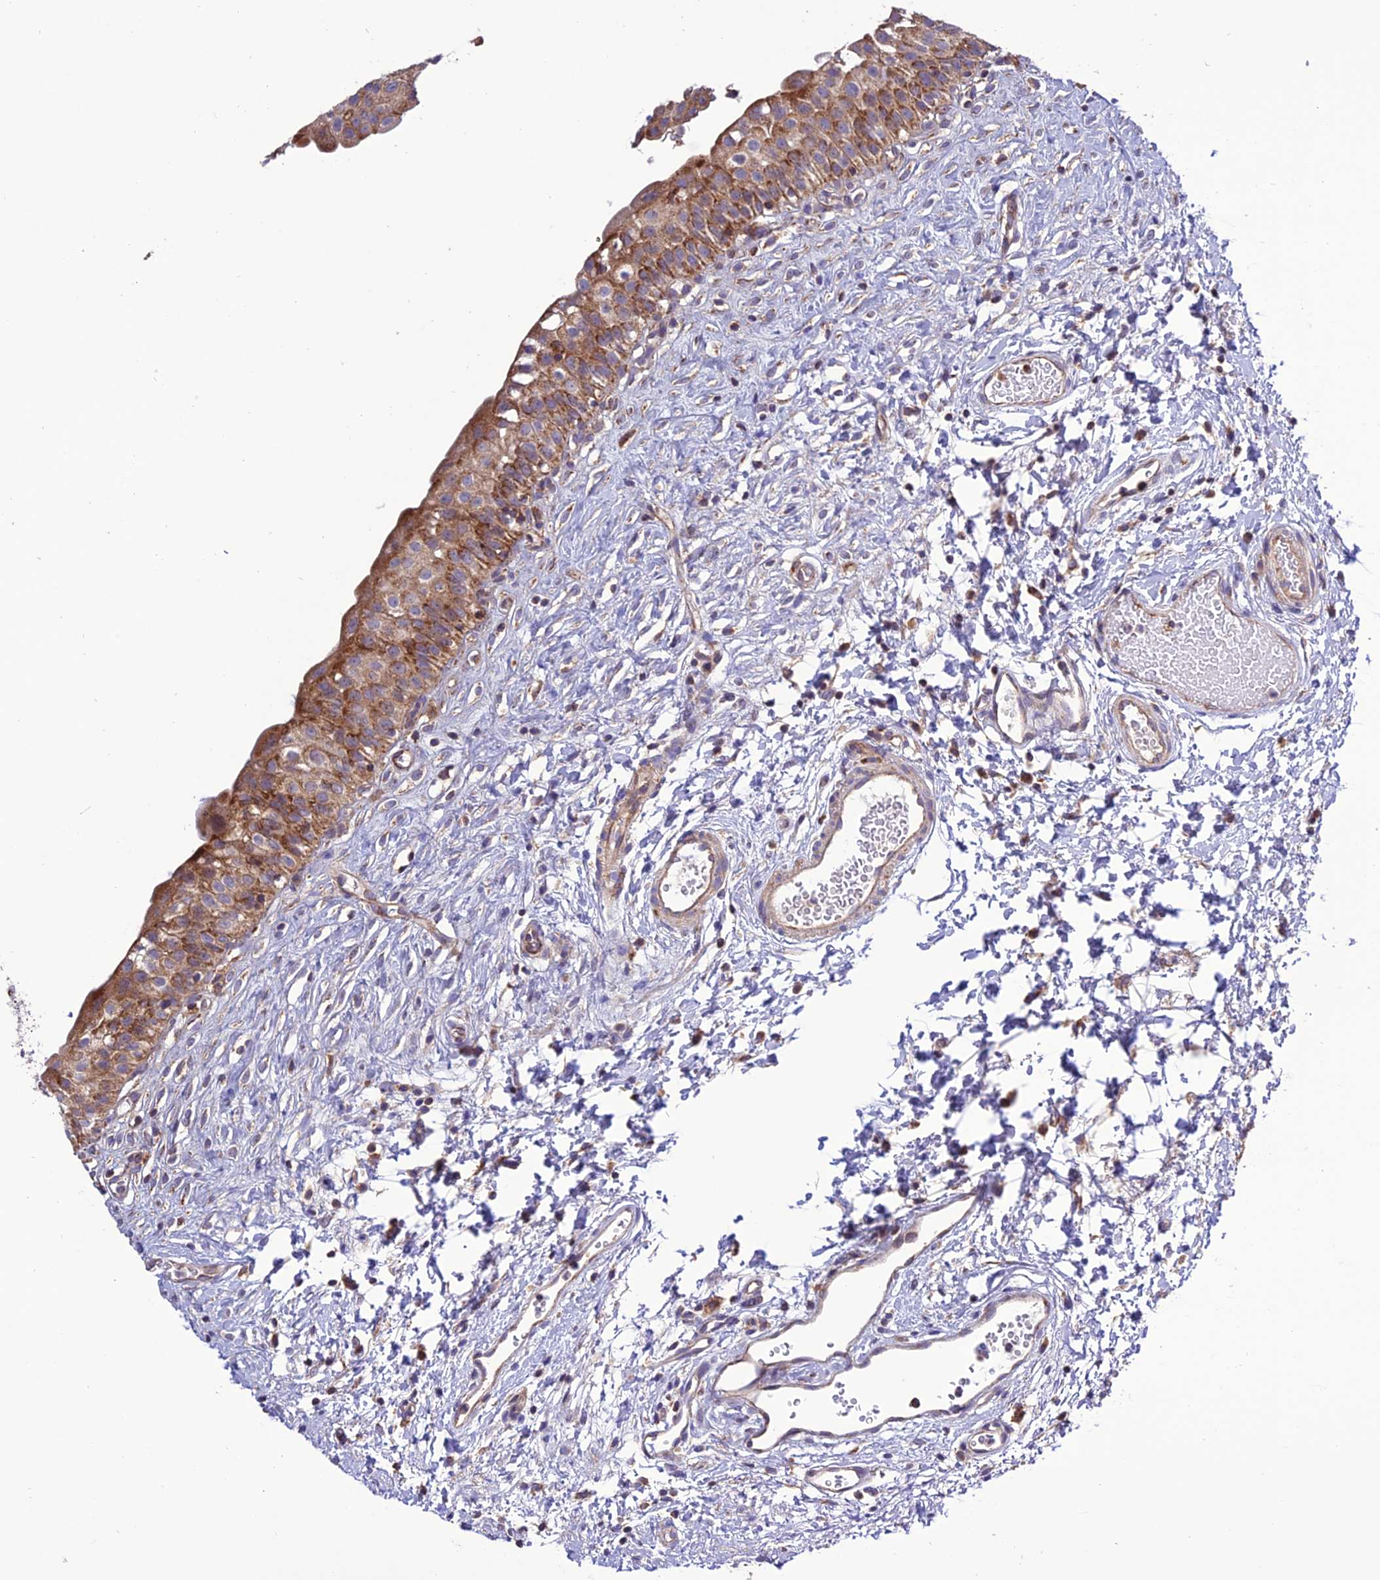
{"staining": {"intensity": "strong", "quantity": ">75%", "location": "cytoplasmic/membranous"}, "tissue": "urinary bladder", "cell_type": "Urothelial cells", "image_type": "normal", "snomed": [{"axis": "morphology", "description": "Normal tissue, NOS"}, {"axis": "topography", "description": "Urinary bladder"}], "caption": "IHC (DAB (3,3'-diaminobenzidine)) staining of normal urinary bladder demonstrates strong cytoplasmic/membranous protein staining in about >75% of urothelial cells. (IHC, brightfield microscopy, high magnification).", "gene": "MRPS9", "patient": {"sex": "male", "age": 51}}